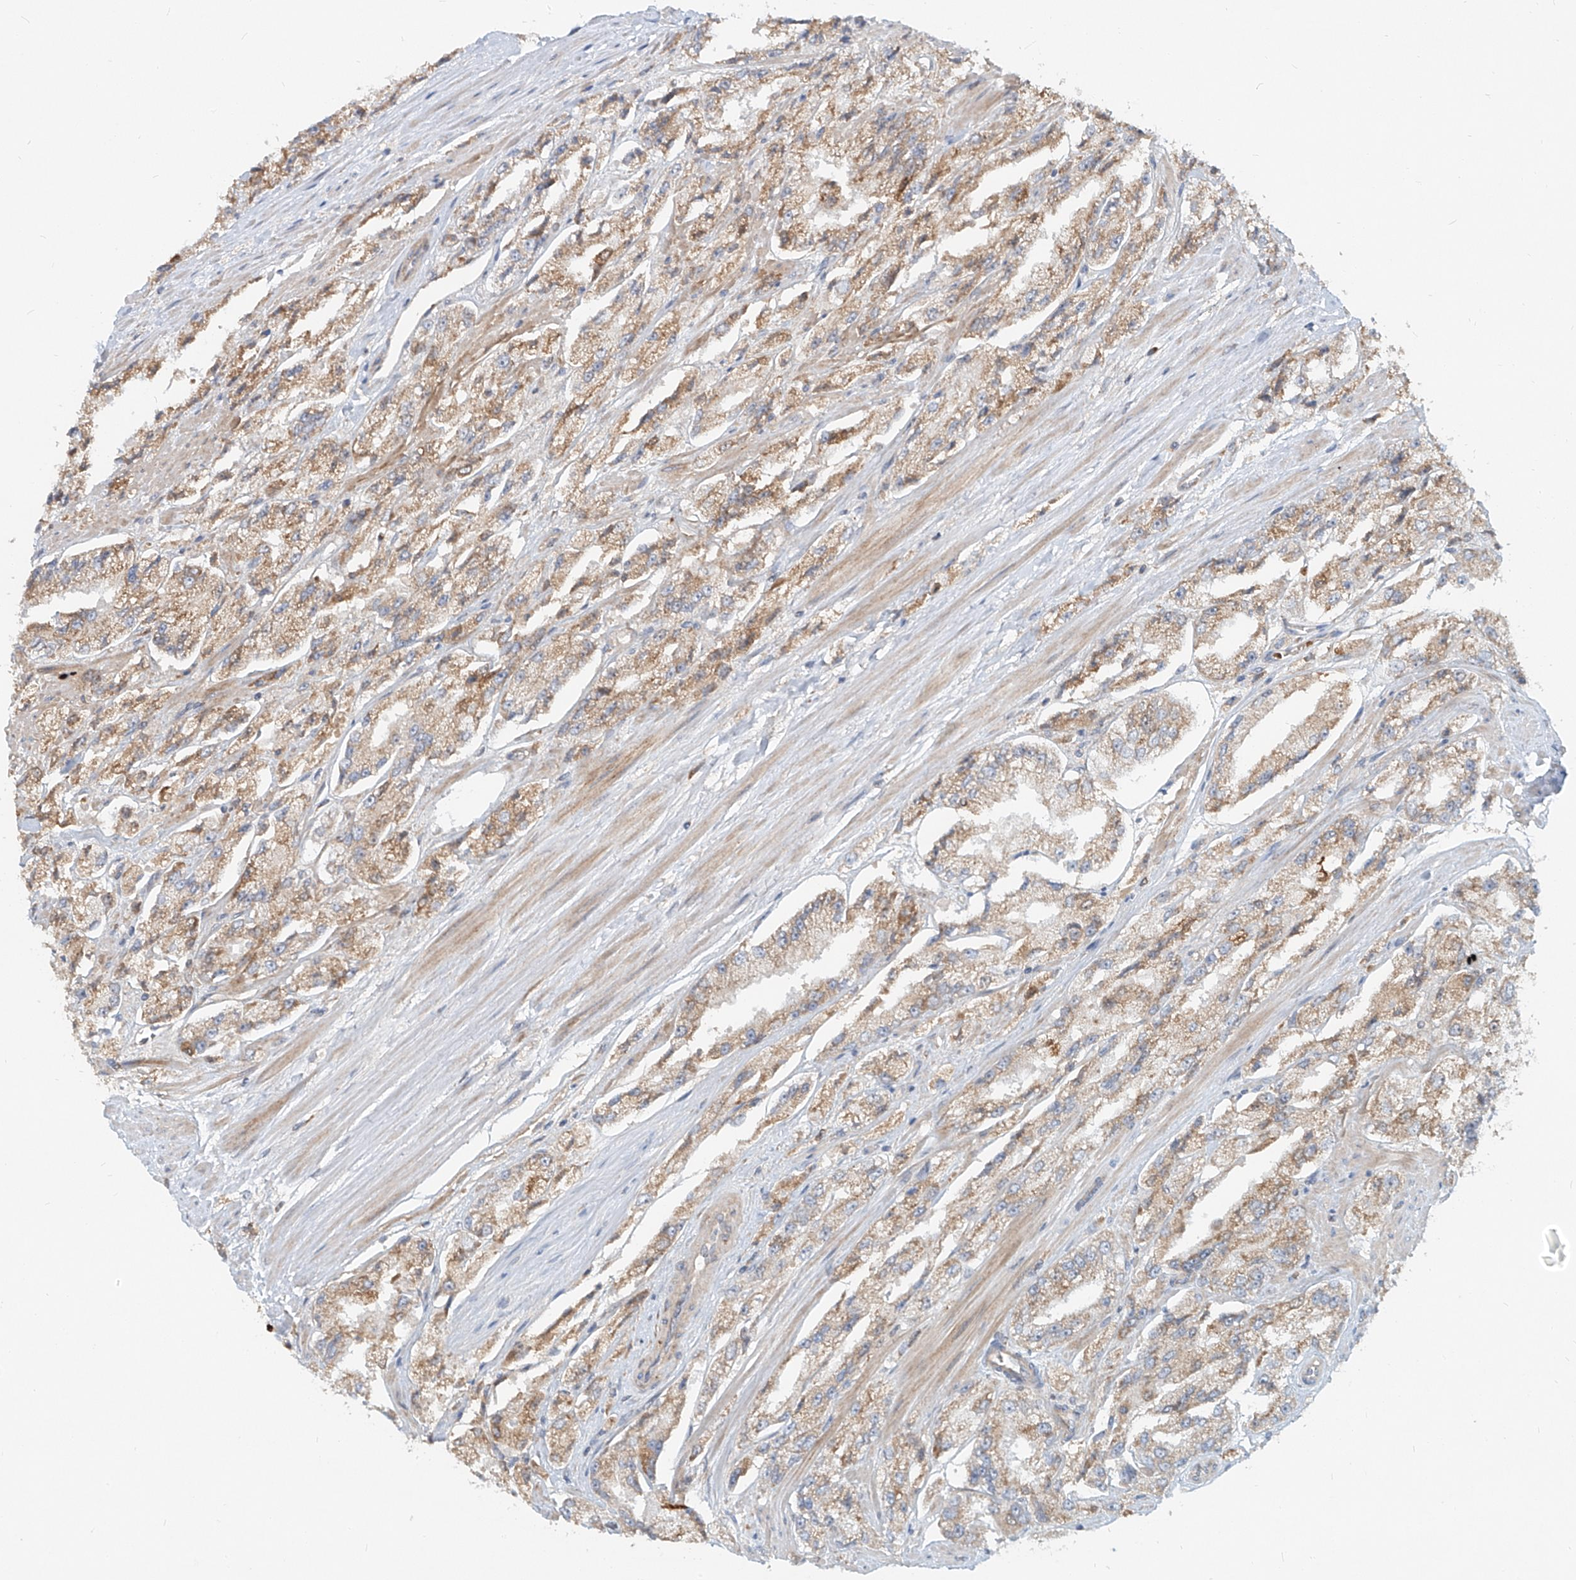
{"staining": {"intensity": "weak", "quantity": "25%-75%", "location": "cytoplasmic/membranous"}, "tissue": "prostate cancer", "cell_type": "Tumor cells", "image_type": "cancer", "snomed": [{"axis": "morphology", "description": "Adenocarcinoma, High grade"}, {"axis": "topography", "description": "Prostate"}], "caption": "Protein staining of prostate adenocarcinoma (high-grade) tissue reveals weak cytoplasmic/membranous expression in about 25%-75% of tumor cells. The protein is stained brown, and the nuclei are stained in blue (DAB IHC with brightfield microscopy, high magnification).", "gene": "FGD2", "patient": {"sex": "male", "age": 58}}